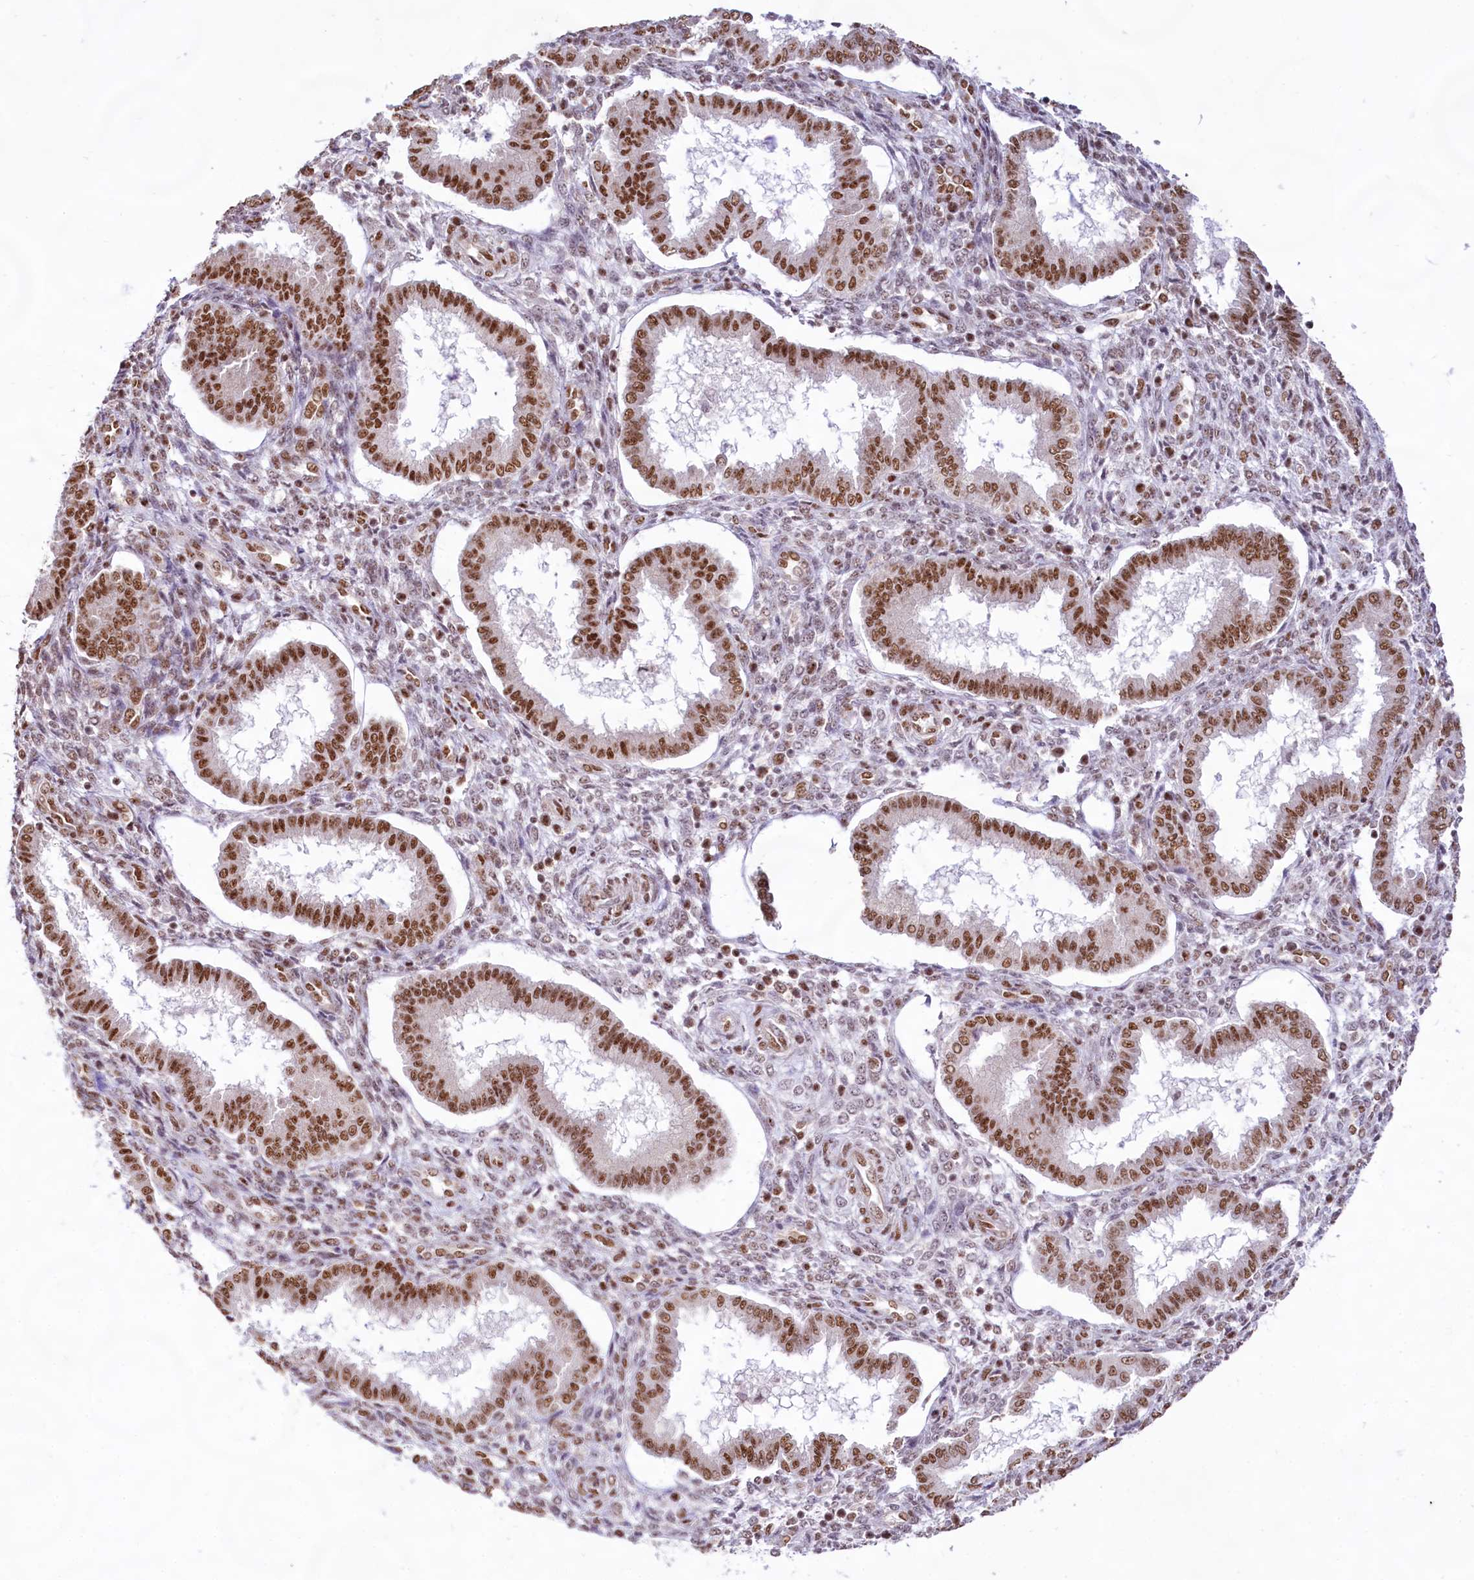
{"staining": {"intensity": "moderate", "quantity": "25%-75%", "location": "nuclear"}, "tissue": "endometrium", "cell_type": "Cells in endometrial stroma", "image_type": "normal", "snomed": [{"axis": "morphology", "description": "Normal tissue, NOS"}, {"axis": "topography", "description": "Endometrium"}], "caption": "Brown immunohistochemical staining in normal endometrium demonstrates moderate nuclear staining in approximately 25%-75% of cells in endometrial stroma.", "gene": "HIRA", "patient": {"sex": "female", "age": 24}}